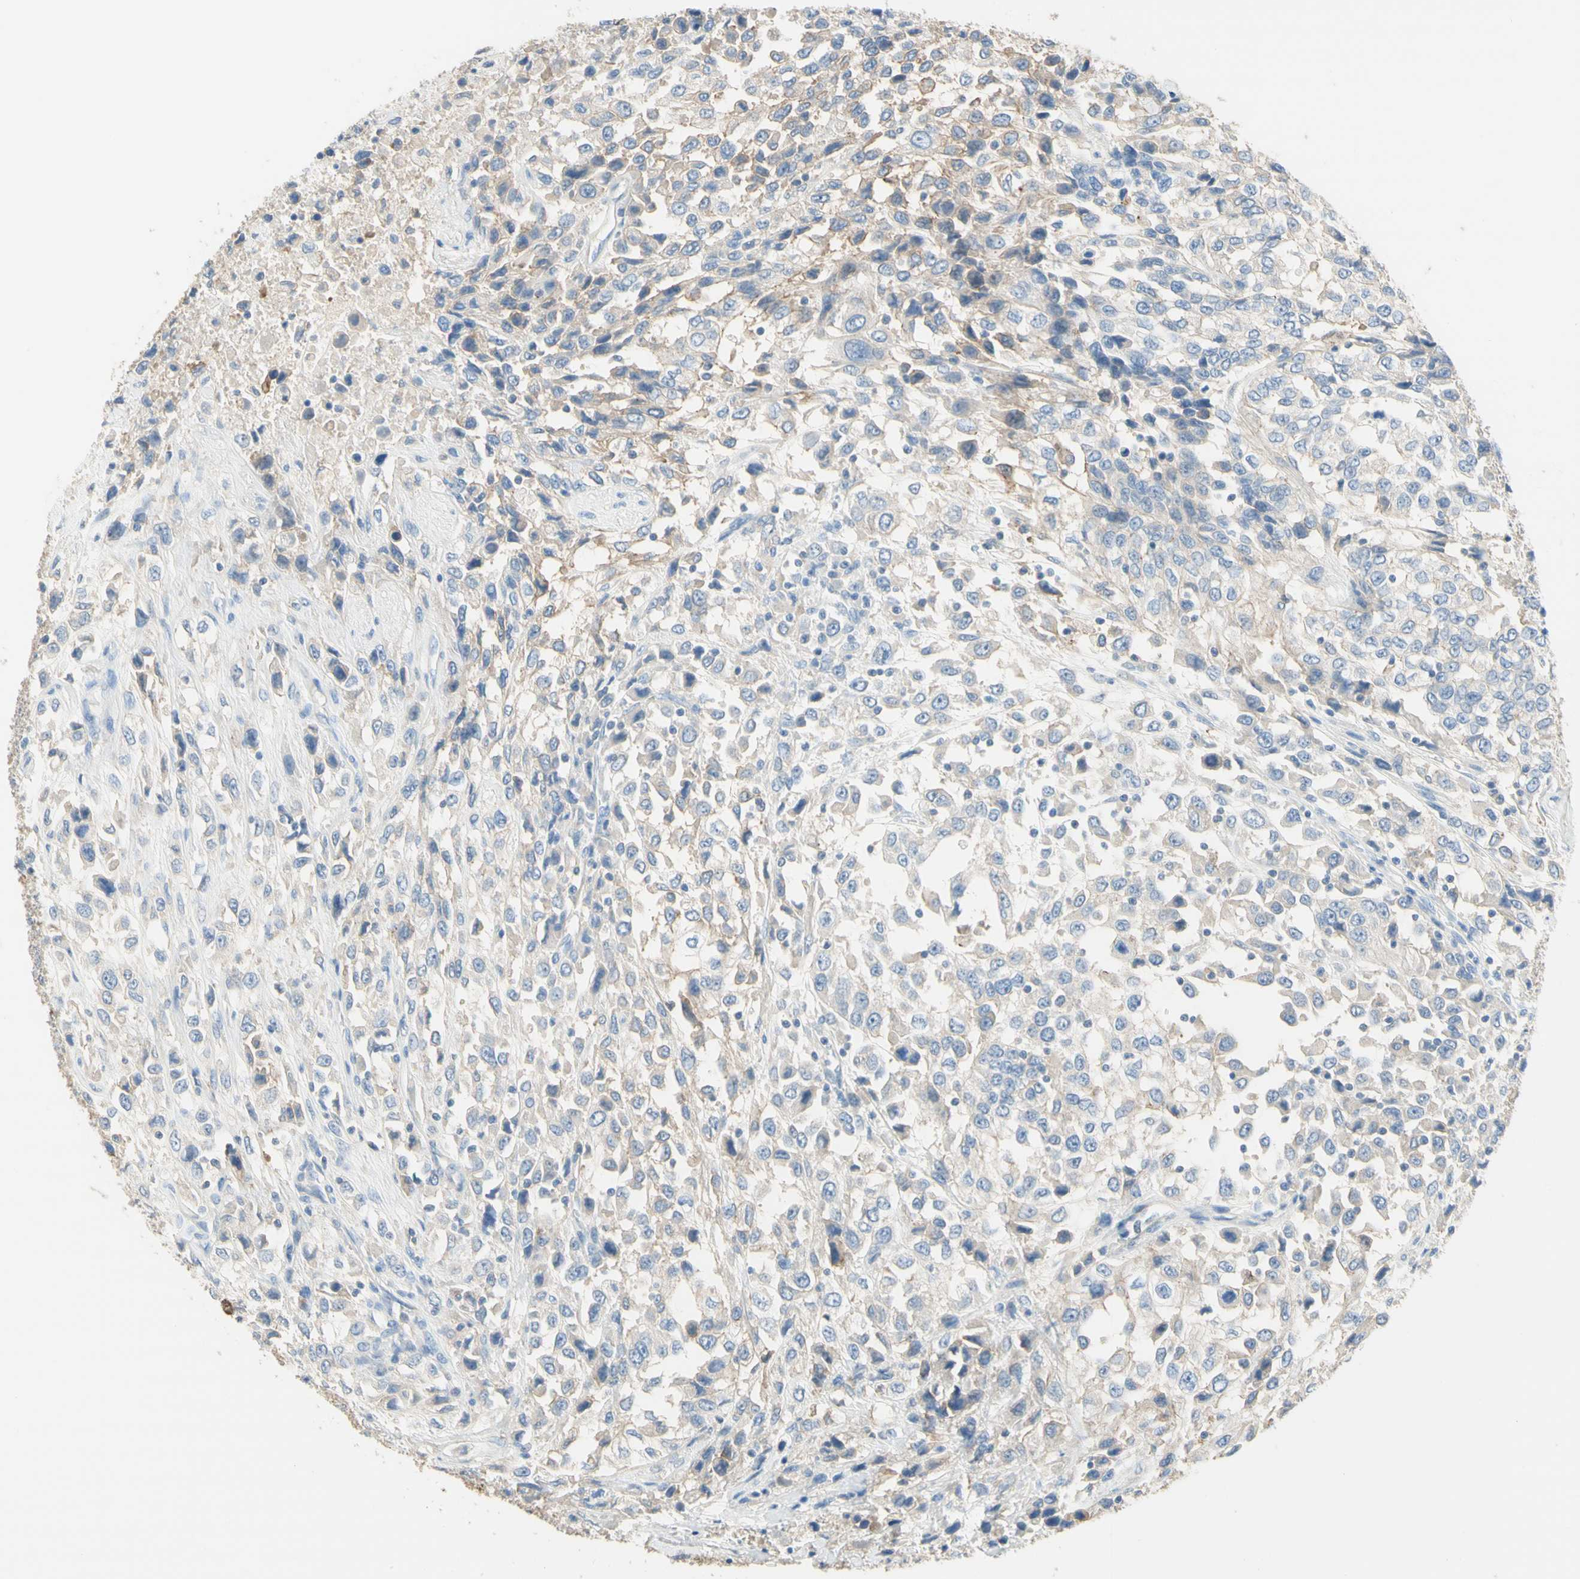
{"staining": {"intensity": "weak", "quantity": "<25%", "location": "cytoplasmic/membranous"}, "tissue": "urothelial cancer", "cell_type": "Tumor cells", "image_type": "cancer", "snomed": [{"axis": "morphology", "description": "Urothelial carcinoma, High grade"}, {"axis": "topography", "description": "Urinary bladder"}], "caption": "Human high-grade urothelial carcinoma stained for a protein using immunohistochemistry shows no expression in tumor cells.", "gene": "NECTIN4", "patient": {"sex": "female", "age": 80}}